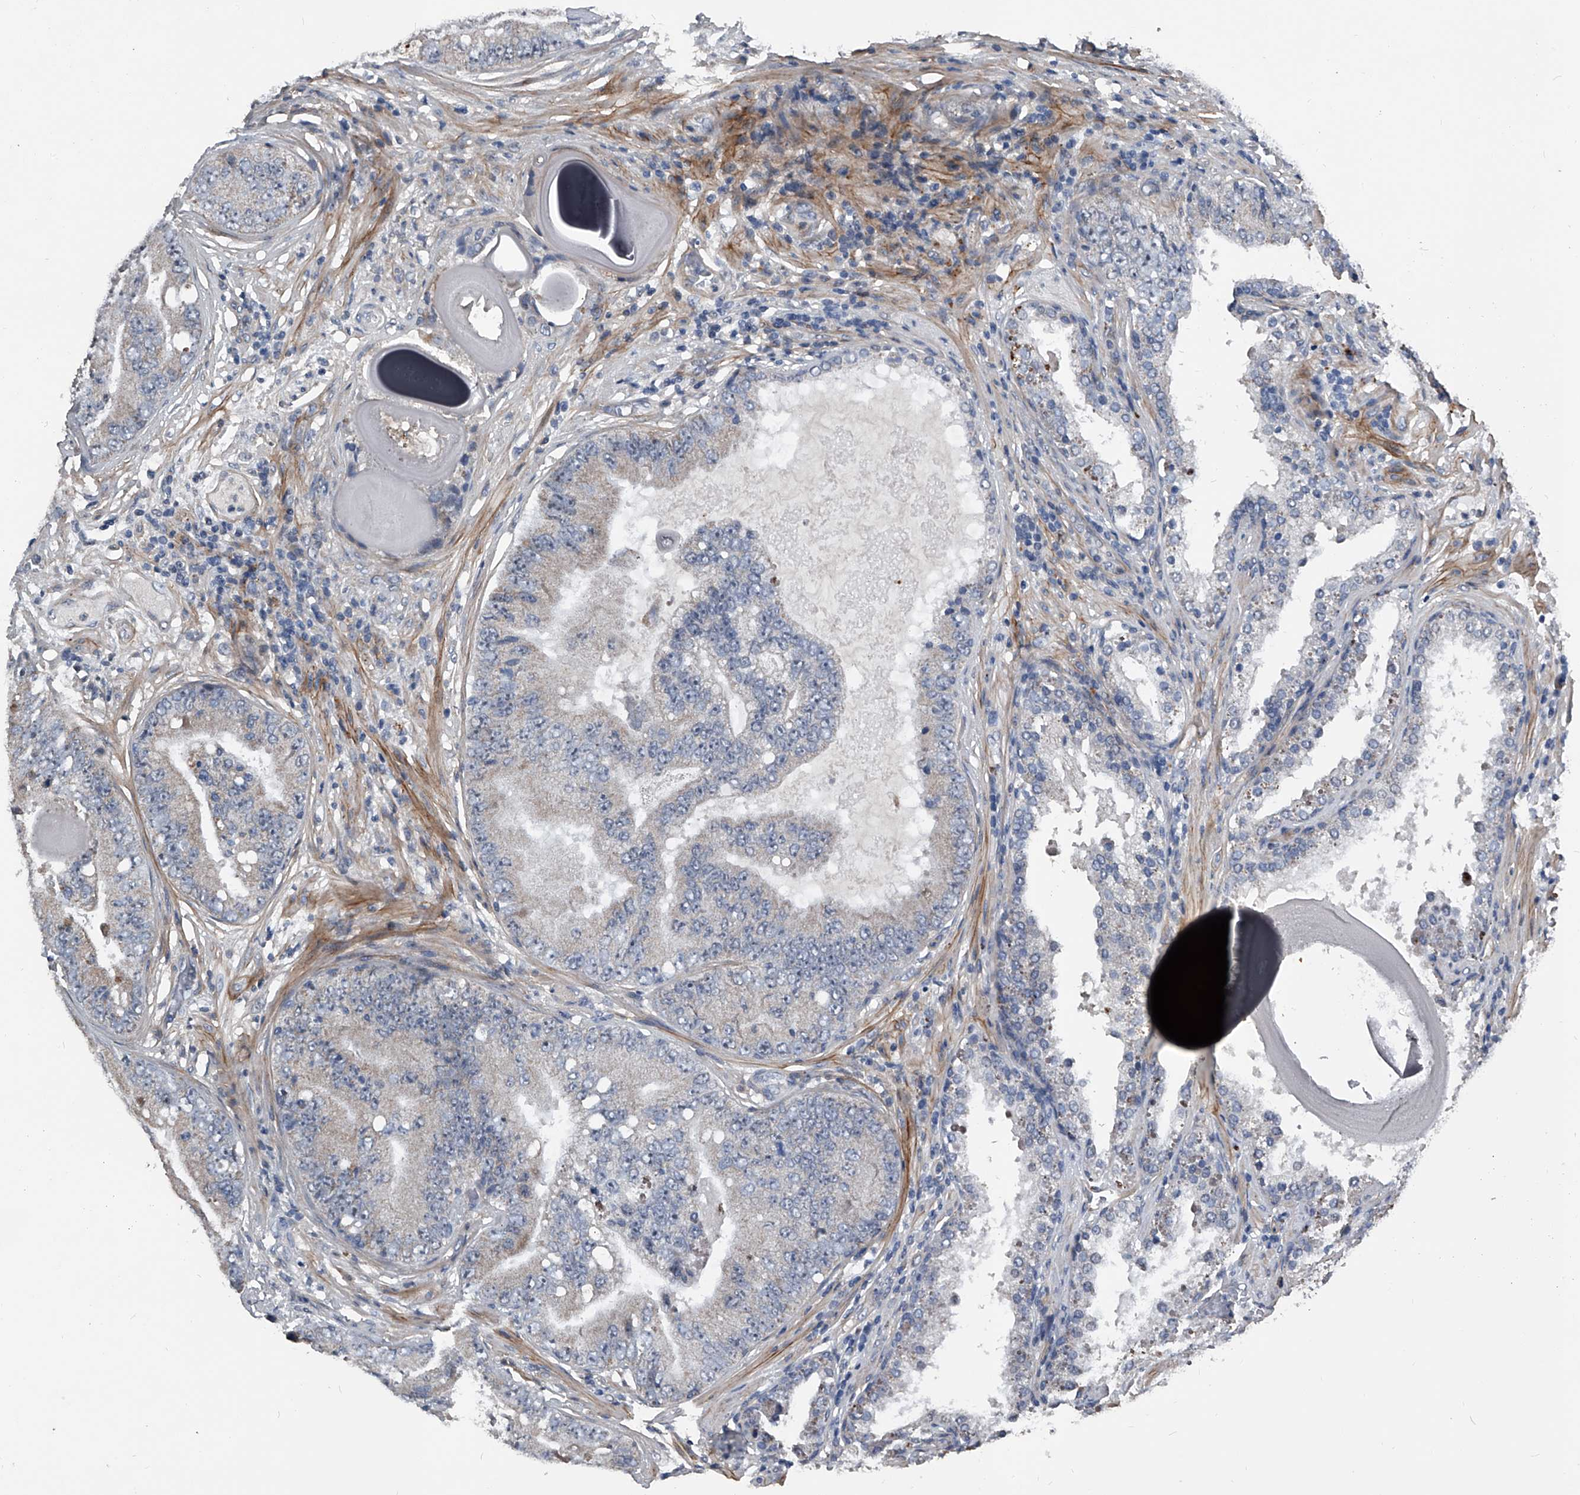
{"staining": {"intensity": "negative", "quantity": "none", "location": "none"}, "tissue": "prostate cancer", "cell_type": "Tumor cells", "image_type": "cancer", "snomed": [{"axis": "morphology", "description": "Adenocarcinoma, High grade"}, {"axis": "topography", "description": "Prostate"}], "caption": "Immunohistochemistry of human prostate cancer (high-grade adenocarcinoma) exhibits no expression in tumor cells.", "gene": "PHACTR1", "patient": {"sex": "male", "age": 70}}